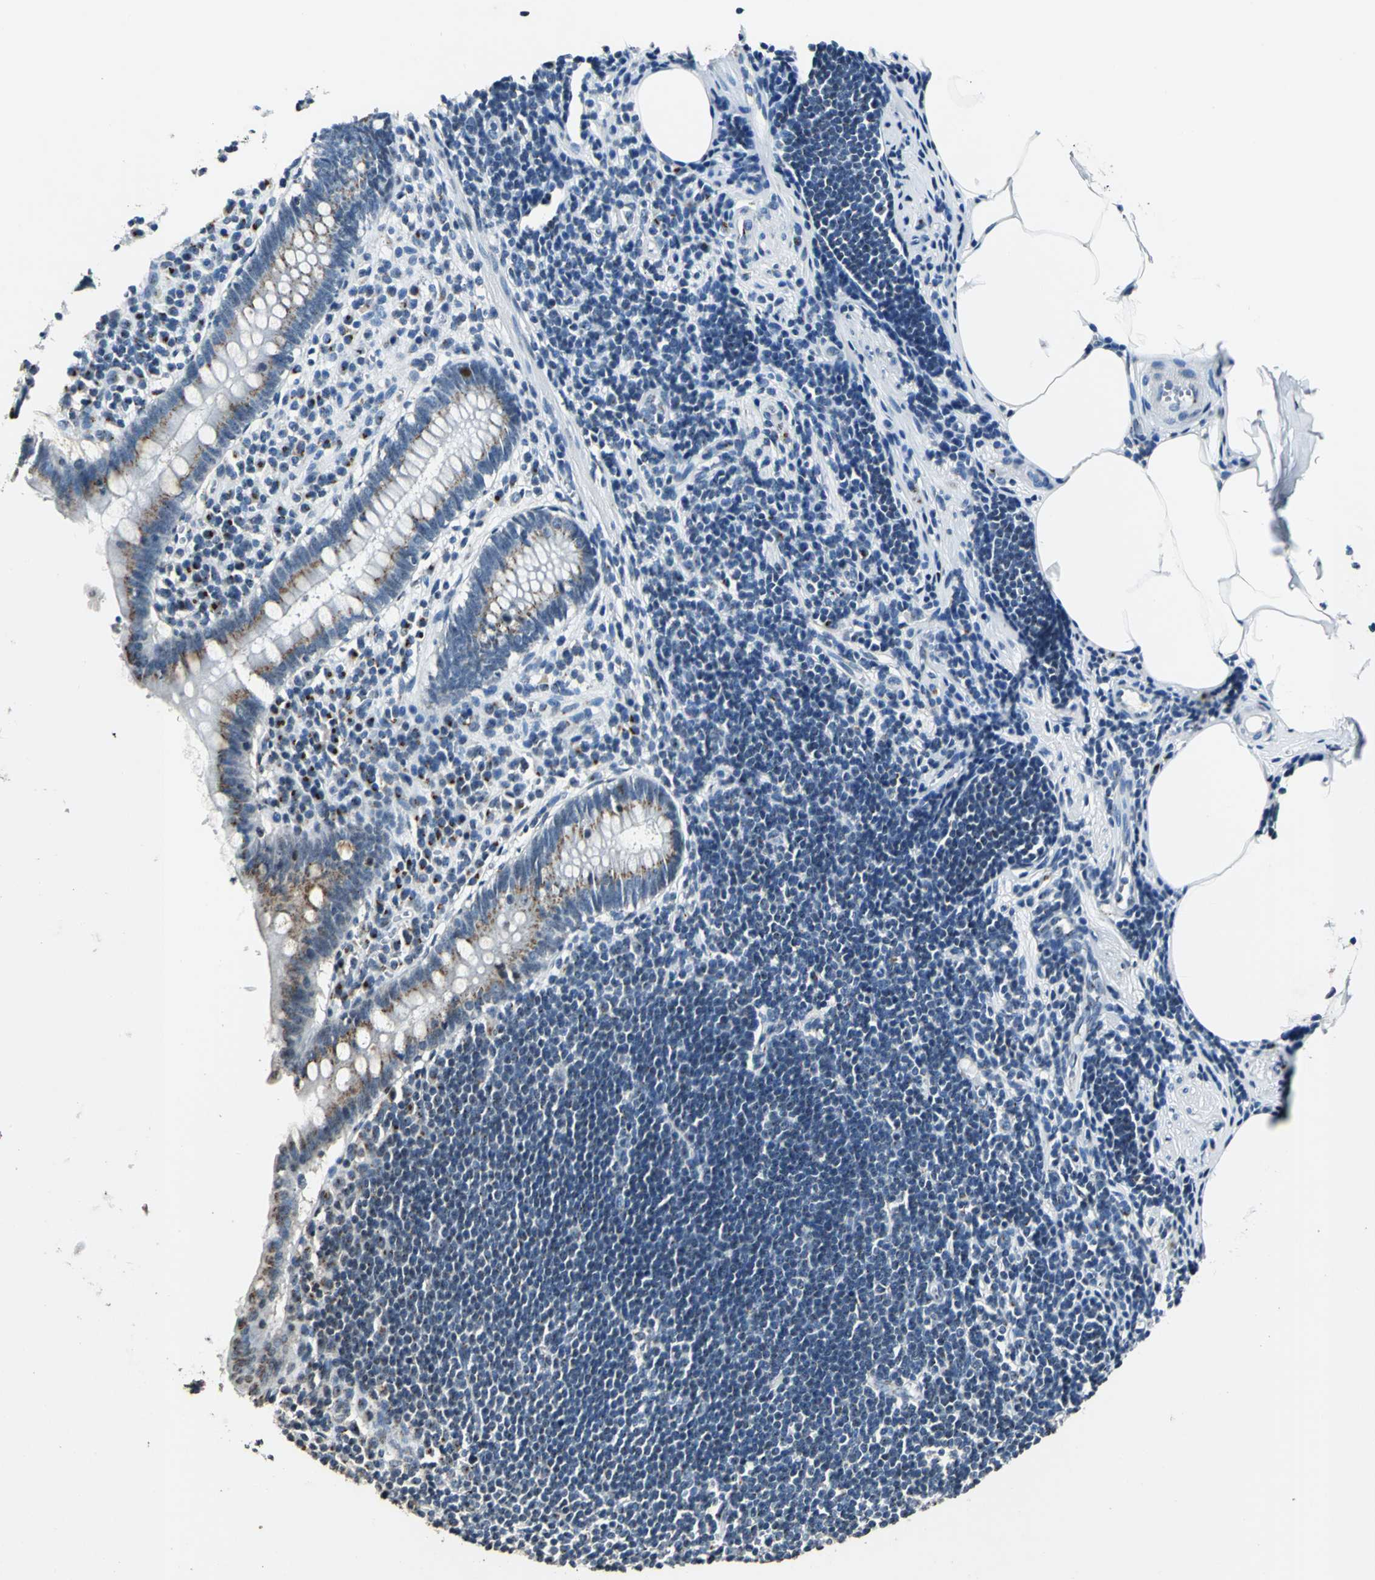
{"staining": {"intensity": "weak", "quantity": "25%-75%", "location": "cytoplasmic/membranous"}, "tissue": "appendix", "cell_type": "Glandular cells", "image_type": "normal", "snomed": [{"axis": "morphology", "description": "Normal tissue, NOS"}, {"axis": "topography", "description": "Appendix"}], "caption": "Appendix was stained to show a protein in brown. There is low levels of weak cytoplasmic/membranous staining in about 25%-75% of glandular cells. (Brightfield microscopy of DAB IHC at high magnification).", "gene": "TMEM115", "patient": {"sex": "female", "age": 50}}